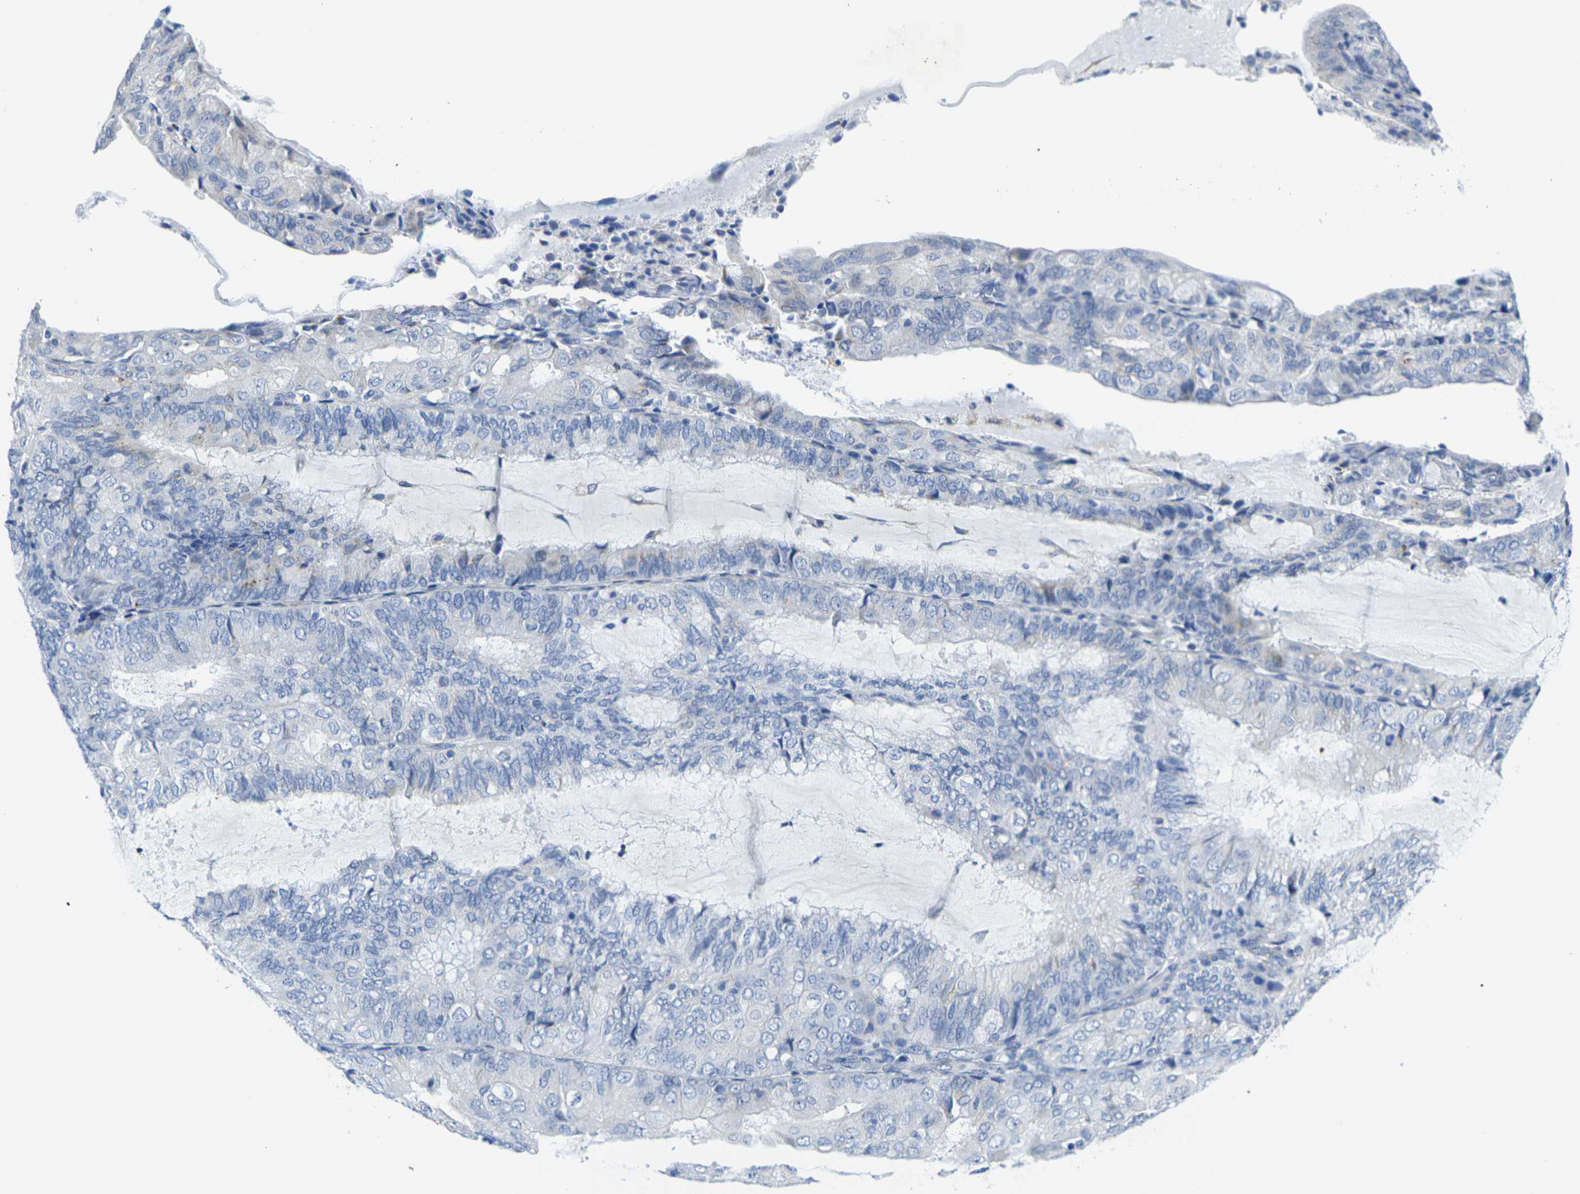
{"staining": {"intensity": "moderate", "quantity": "<25%", "location": "cytoplasmic/membranous"}, "tissue": "endometrial cancer", "cell_type": "Tumor cells", "image_type": "cancer", "snomed": [{"axis": "morphology", "description": "Adenocarcinoma, NOS"}, {"axis": "topography", "description": "Endometrium"}], "caption": "Immunohistochemical staining of human endometrial cancer exhibits moderate cytoplasmic/membranous protein staining in approximately <25% of tumor cells.", "gene": "CRK", "patient": {"sex": "female", "age": 81}}